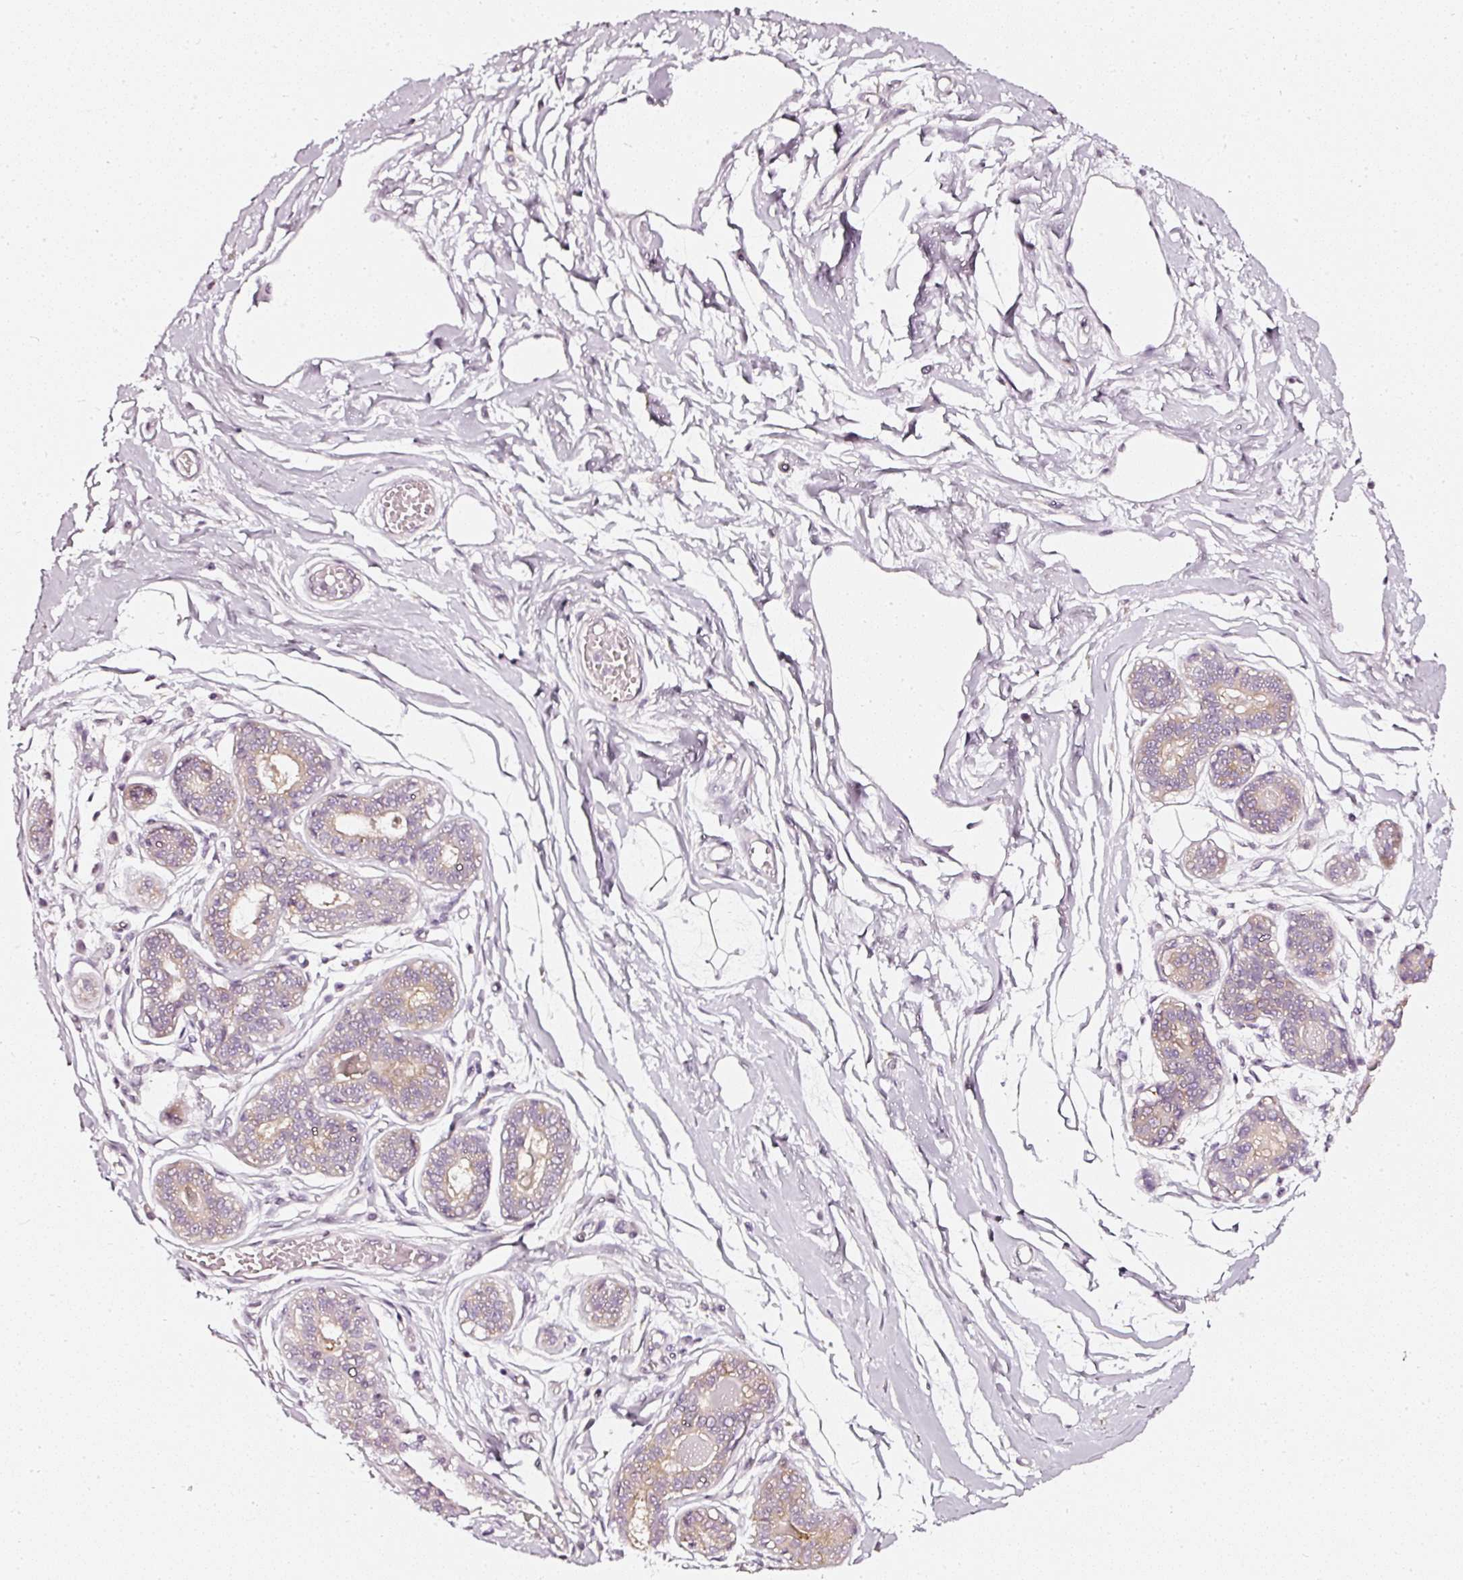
{"staining": {"intensity": "negative", "quantity": "none", "location": "none"}, "tissue": "breast", "cell_type": "Adipocytes", "image_type": "normal", "snomed": [{"axis": "morphology", "description": "Normal tissue, NOS"}, {"axis": "topography", "description": "Breast"}], "caption": "Immunohistochemistry image of normal breast stained for a protein (brown), which demonstrates no expression in adipocytes.", "gene": "CNP", "patient": {"sex": "female", "age": 45}}